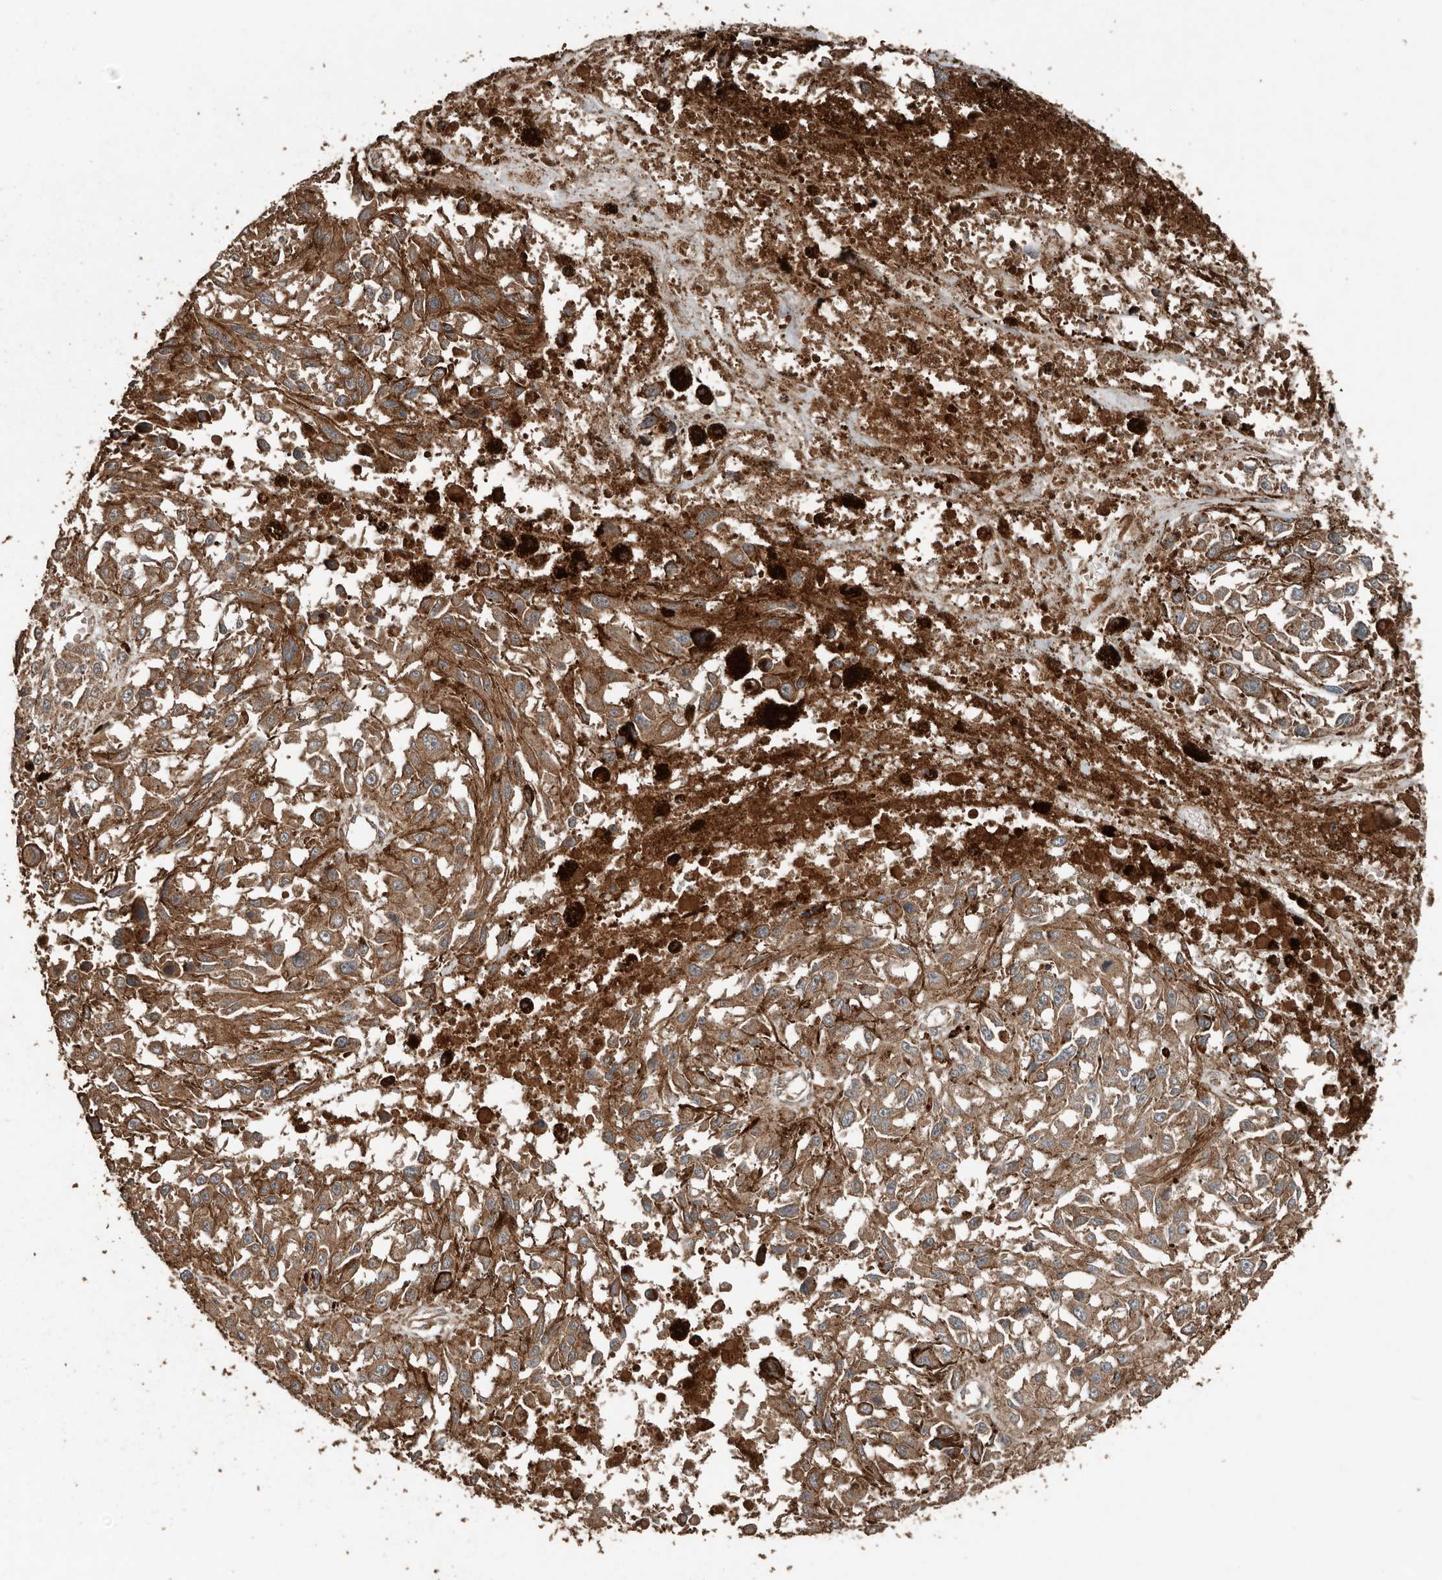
{"staining": {"intensity": "moderate", "quantity": ">75%", "location": "cytoplasmic/membranous"}, "tissue": "melanoma", "cell_type": "Tumor cells", "image_type": "cancer", "snomed": [{"axis": "morphology", "description": "Malignant melanoma, Metastatic site"}, {"axis": "topography", "description": "Lymph node"}], "caption": "DAB (3,3'-diaminobenzidine) immunohistochemical staining of human melanoma displays moderate cytoplasmic/membranous protein staining in approximately >75% of tumor cells.", "gene": "RNF207", "patient": {"sex": "male", "age": 59}}